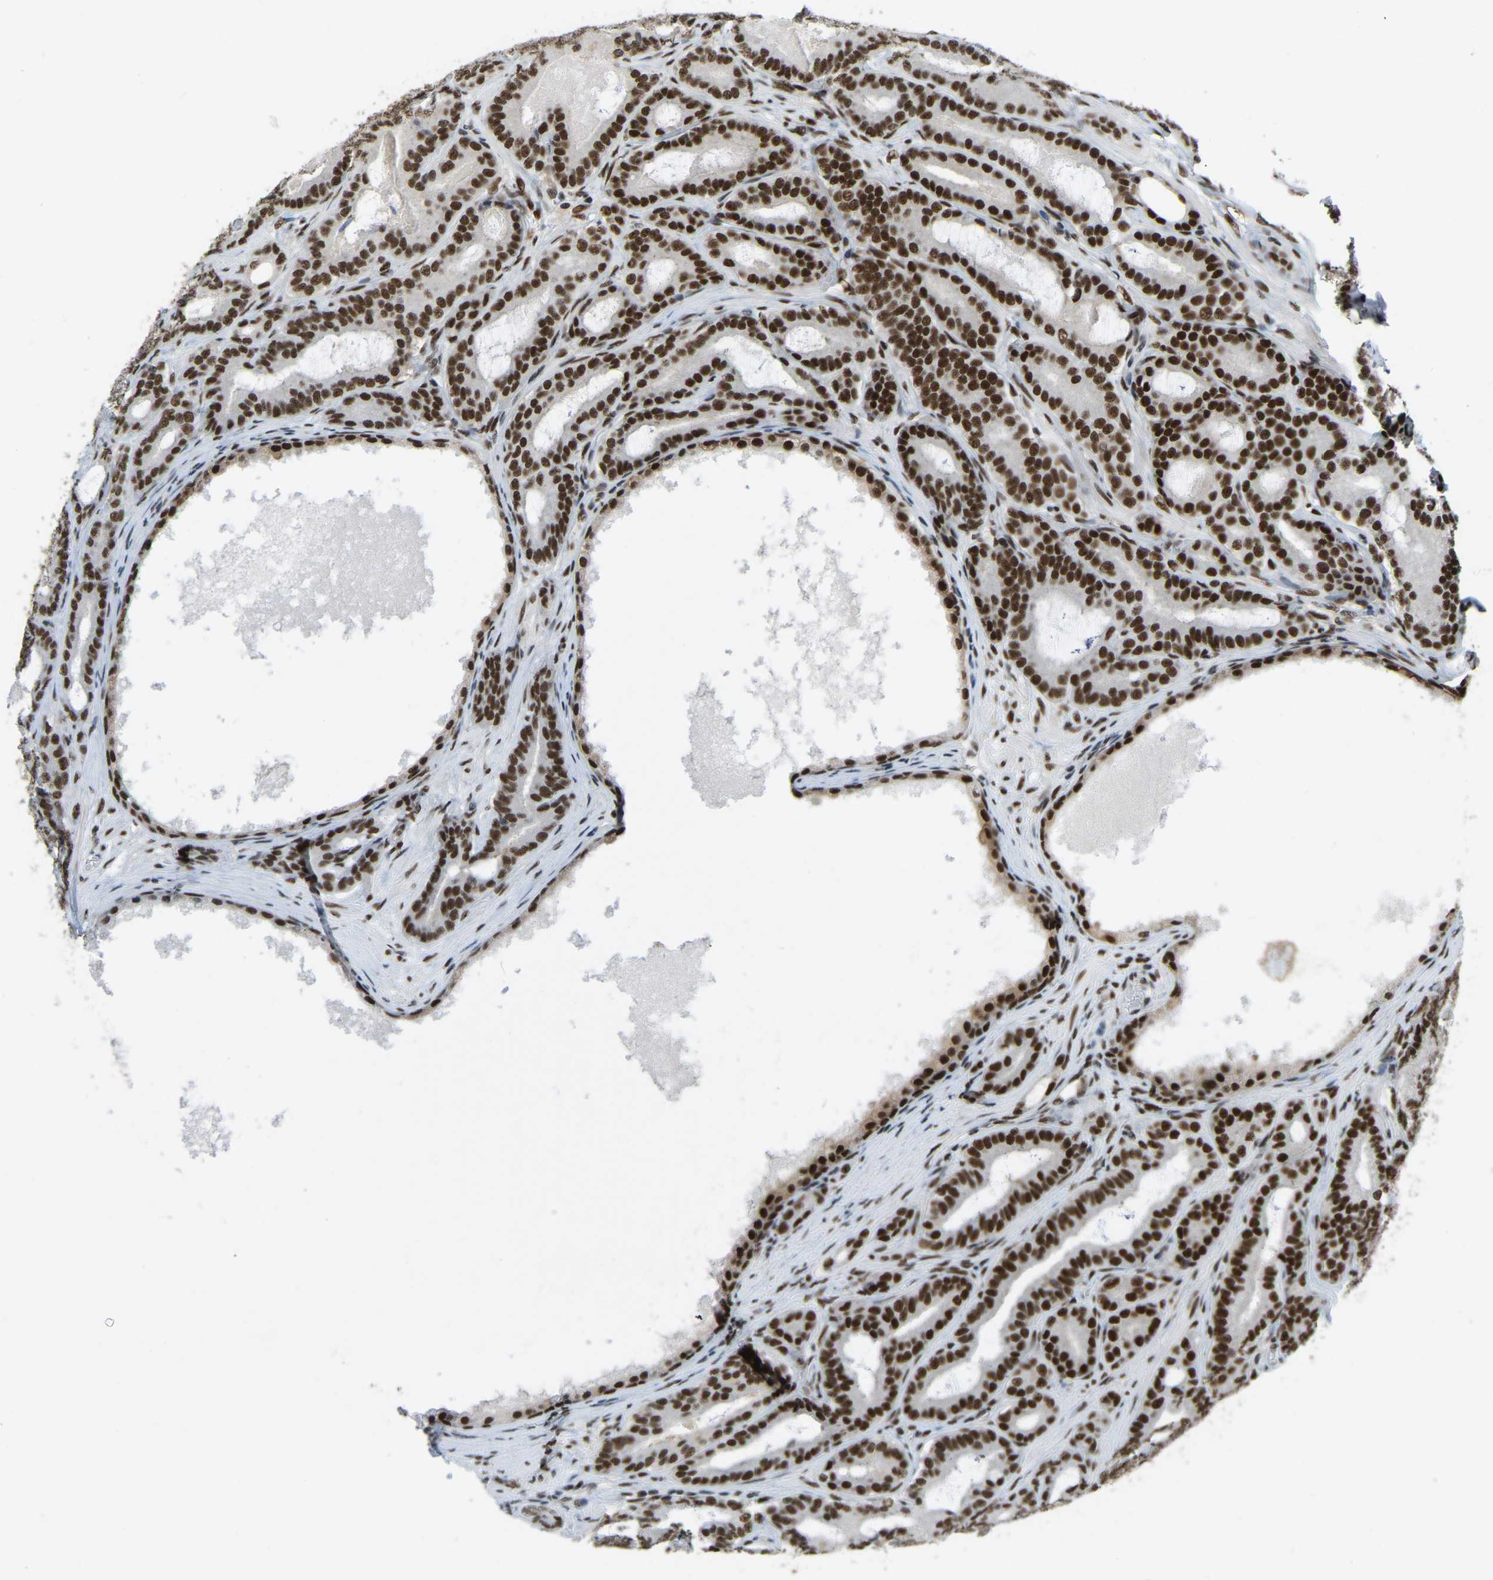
{"staining": {"intensity": "strong", "quantity": ">75%", "location": "nuclear"}, "tissue": "prostate cancer", "cell_type": "Tumor cells", "image_type": "cancer", "snomed": [{"axis": "morphology", "description": "Adenocarcinoma, High grade"}, {"axis": "topography", "description": "Prostate"}], "caption": "Immunohistochemistry (IHC) (DAB (3,3'-diaminobenzidine)) staining of prostate cancer (high-grade adenocarcinoma) exhibits strong nuclear protein staining in about >75% of tumor cells.", "gene": "TBL1XR1", "patient": {"sex": "male", "age": 60}}